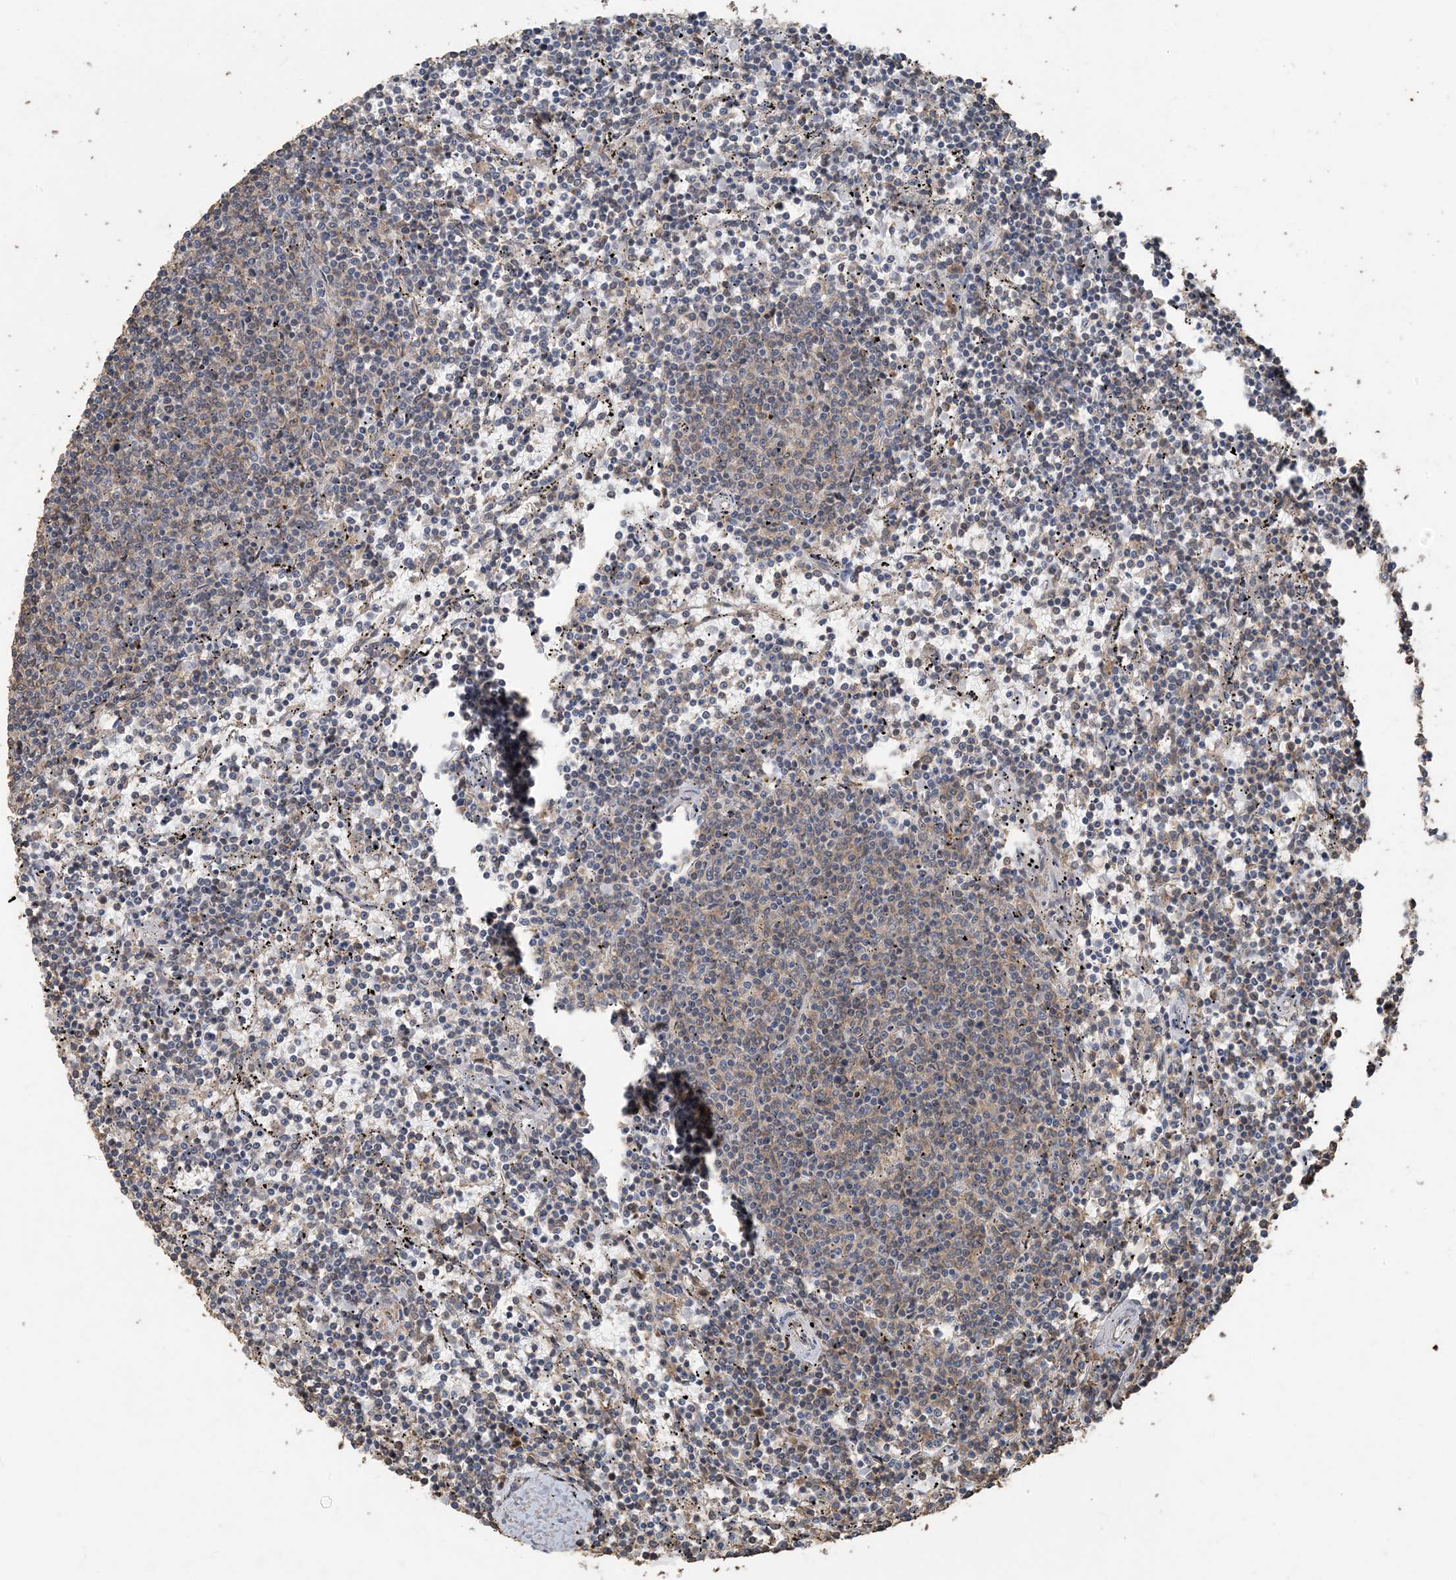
{"staining": {"intensity": "negative", "quantity": "none", "location": "none"}, "tissue": "lymphoma", "cell_type": "Tumor cells", "image_type": "cancer", "snomed": [{"axis": "morphology", "description": "Malignant lymphoma, non-Hodgkin's type, Low grade"}, {"axis": "topography", "description": "Spleen"}], "caption": "IHC histopathology image of neoplastic tissue: human low-grade malignant lymphoma, non-Hodgkin's type stained with DAB shows no significant protein expression in tumor cells. (DAB (3,3'-diaminobenzidine) immunohistochemistry (IHC) visualized using brightfield microscopy, high magnification).", "gene": "ZC3H12A", "patient": {"sex": "female", "age": 50}}